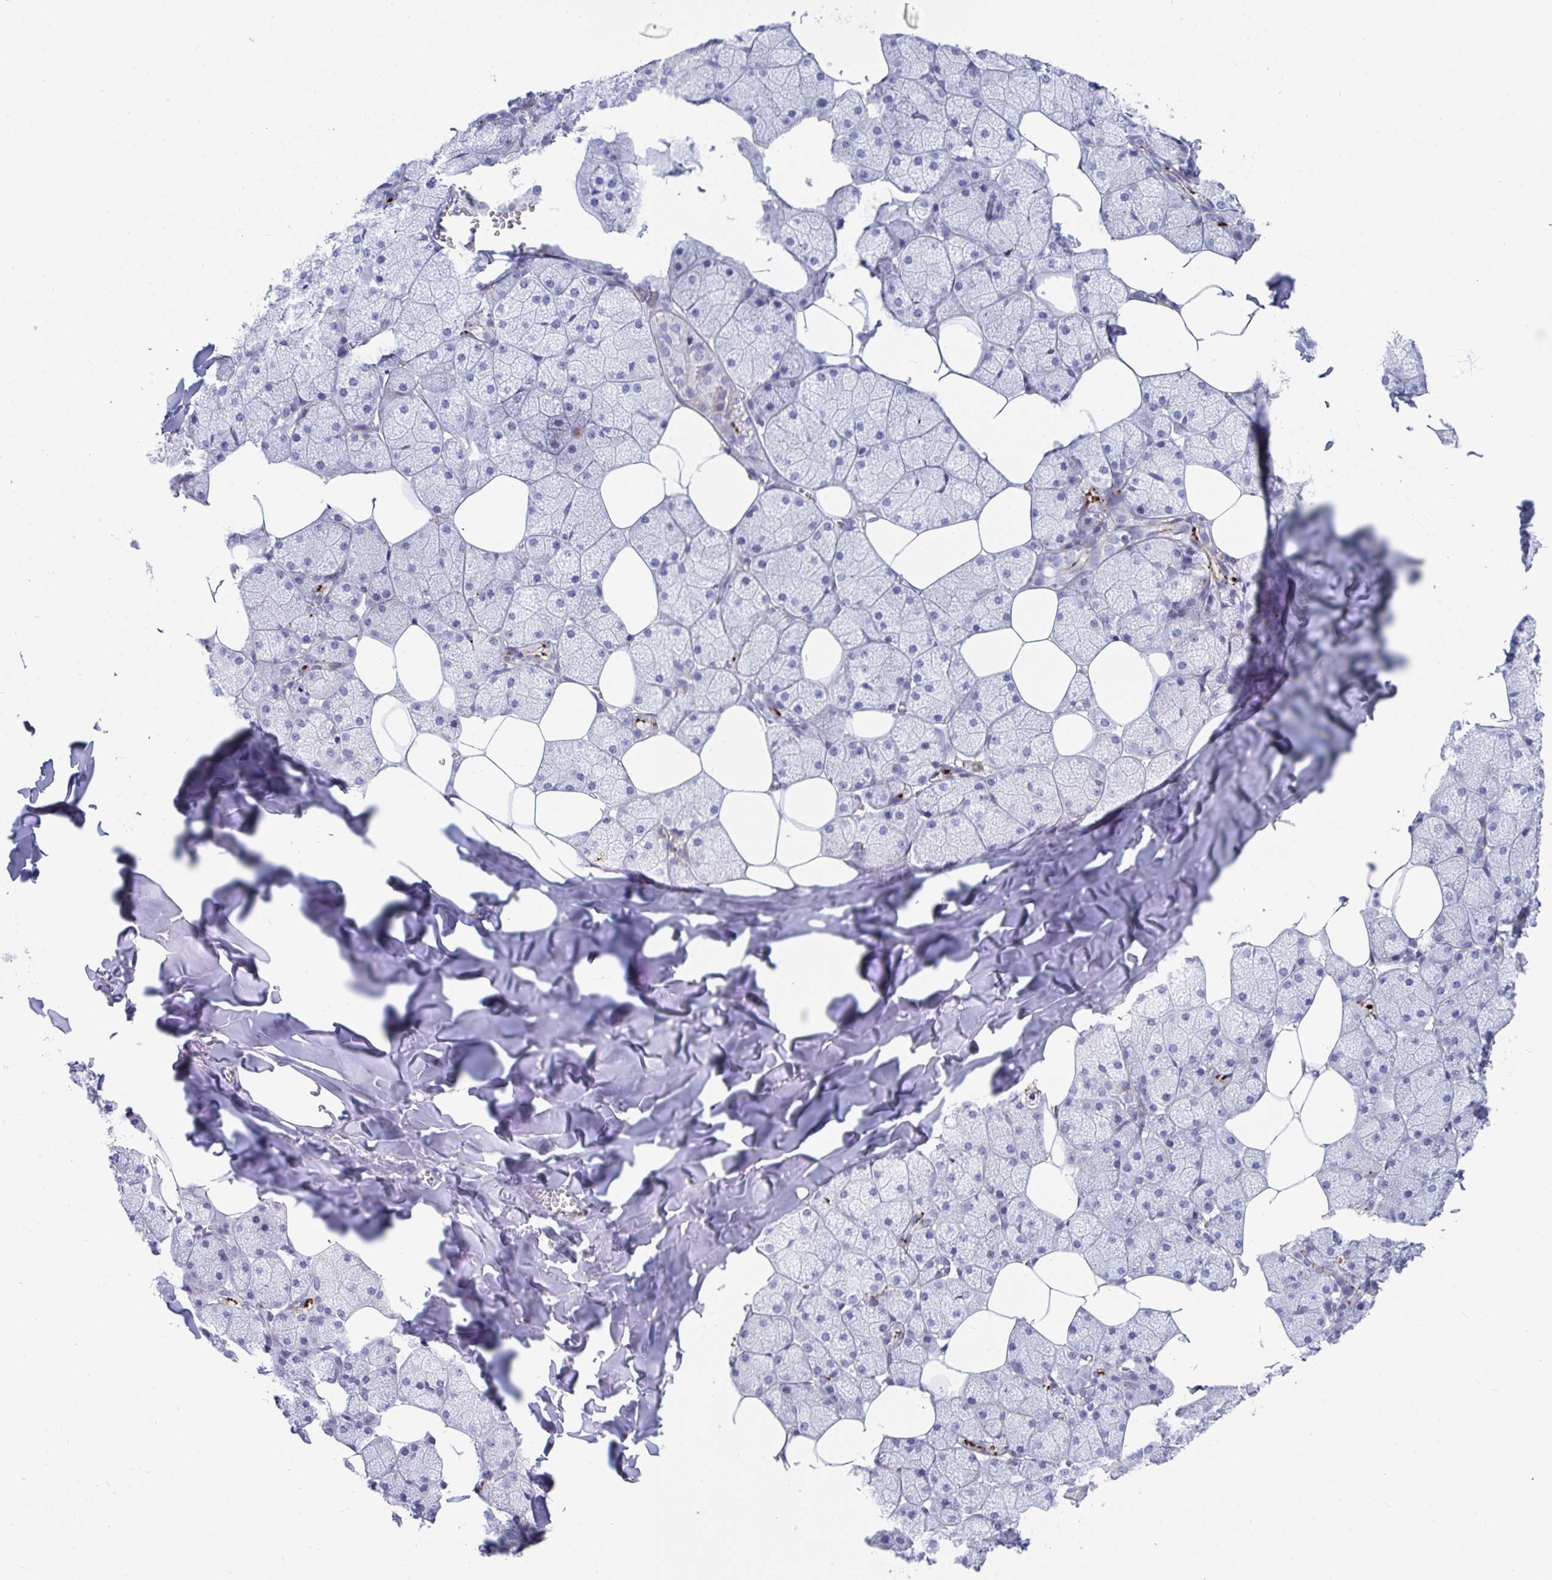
{"staining": {"intensity": "moderate", "quantity": "<25%", "location": "cytoplasmic/membranous"}, "tissue": "salivary gland", "cell_type": "Glandular cells", "image_type": "normal", "snomed": [{"axis": "morphology", "description": "Normal tissue, NOS"}, {"axis": "topography", "description": "Salivary gland"}, {"axis": "topography", "description": "Peripheral nerve tissue"}], "caption": "IHC staining of benign salivary gland, which demonstrates low levels of moderate cytoplasmic/membranous positivity in about <25% of glandular cells indicating moderate cytoplasmic/membranous protein expression. The staining was performed using DAB (3,3'-diaminobenzidine) (brown) for protein detection and nuclei were counterstained in hematoxylin (blue).", "gene": "CENPT", "patient": {"sex": "male", "age": 38}}